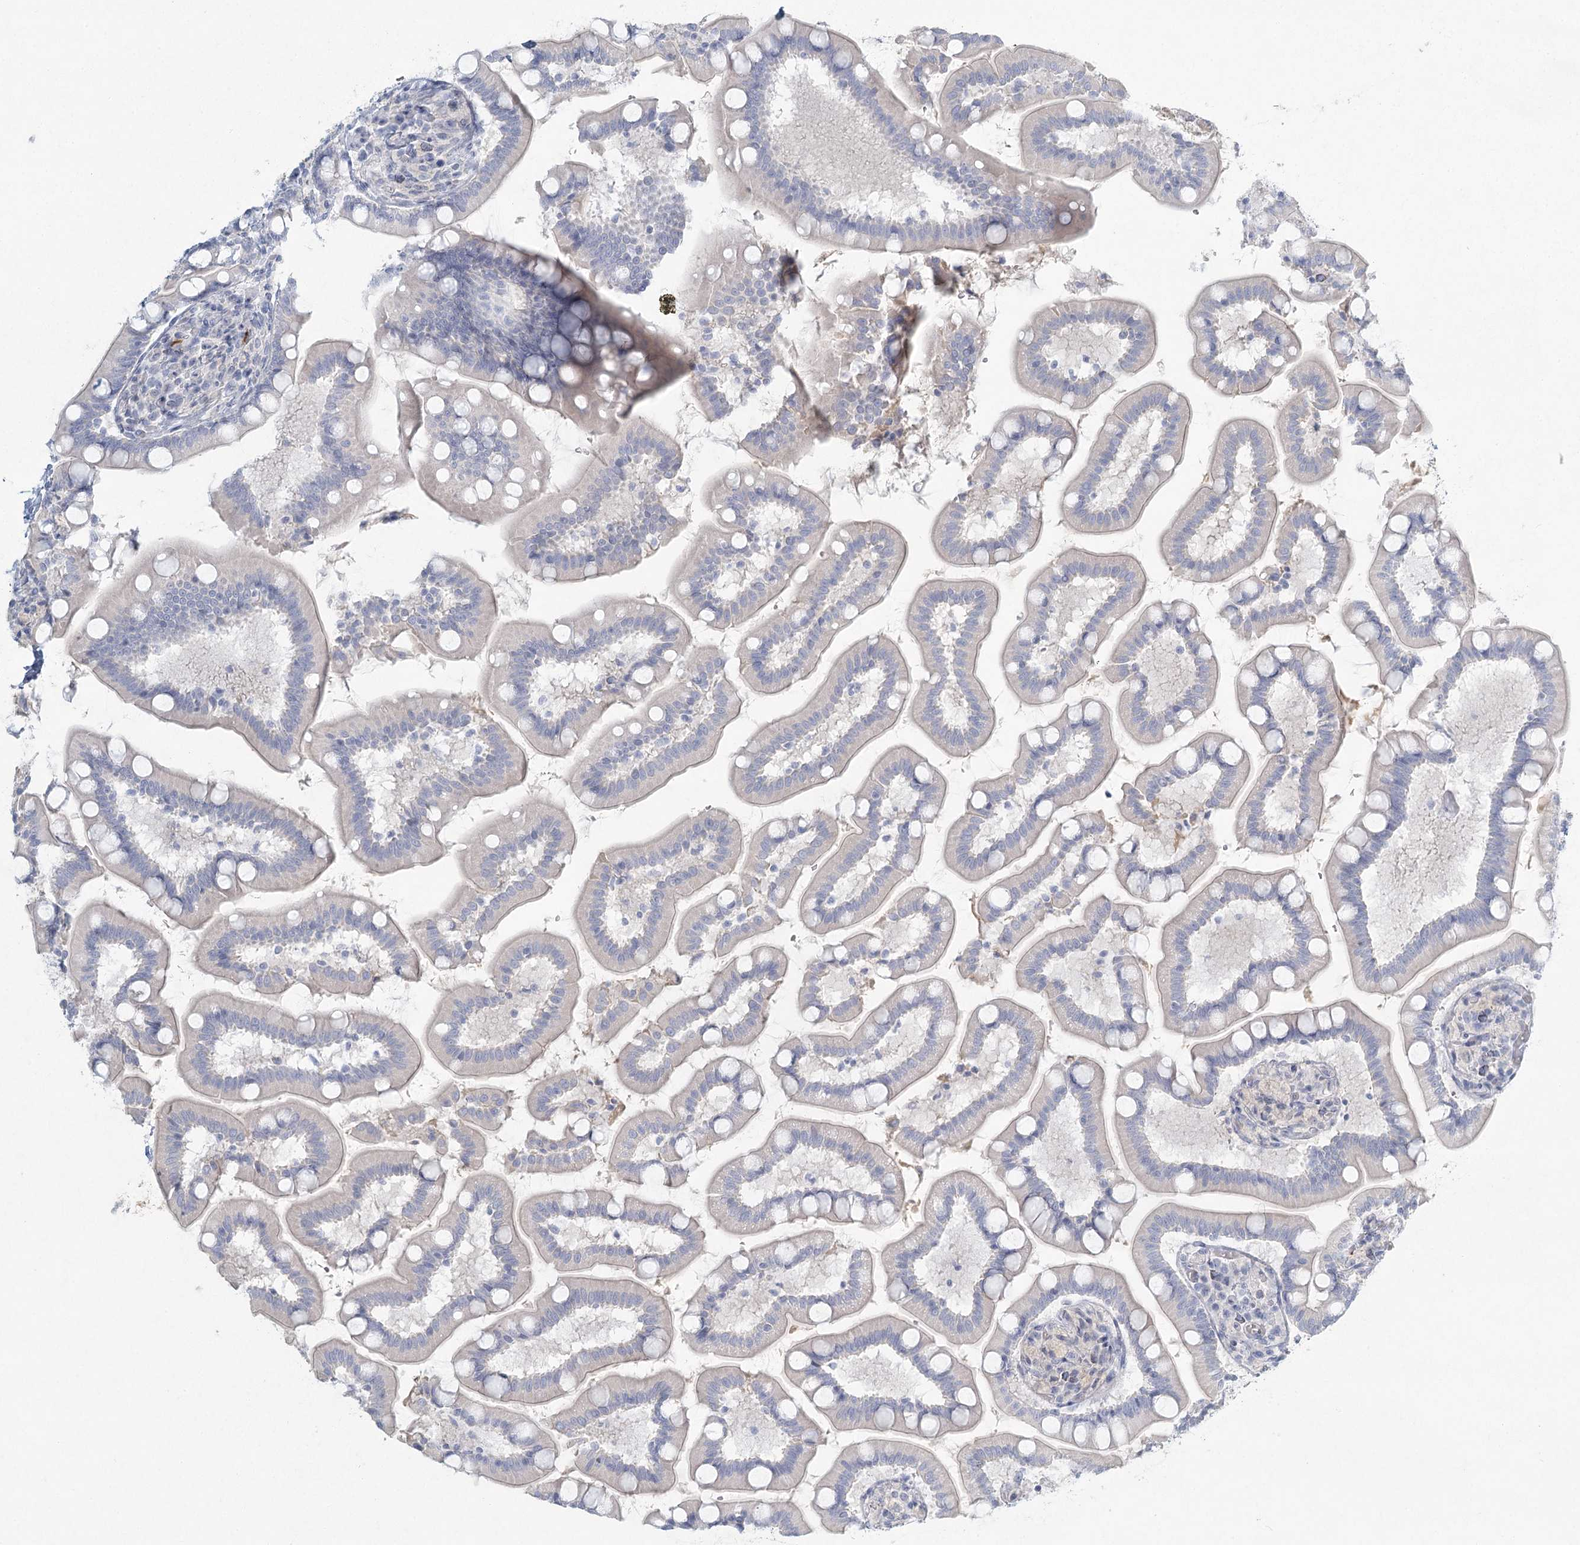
{"staining": {"intensity": "negative", "quantity": "none", "location": "none"}, "tissue": "small intestine", "cell_type": "Glandular cells", "image_type": "normal", "snomed": [{"axis": "morphology", "description": "Normal tissue, NOS"}, {"axis": "topography", "description": "Small intestine"}], "caption": "Immunohistochemistry of benign small intestine exhibits no staining in glandular cells. Nuclei are stained in blue.", "gene": "LRP2BP", "patient": {"sex": "female", "age": 64}}